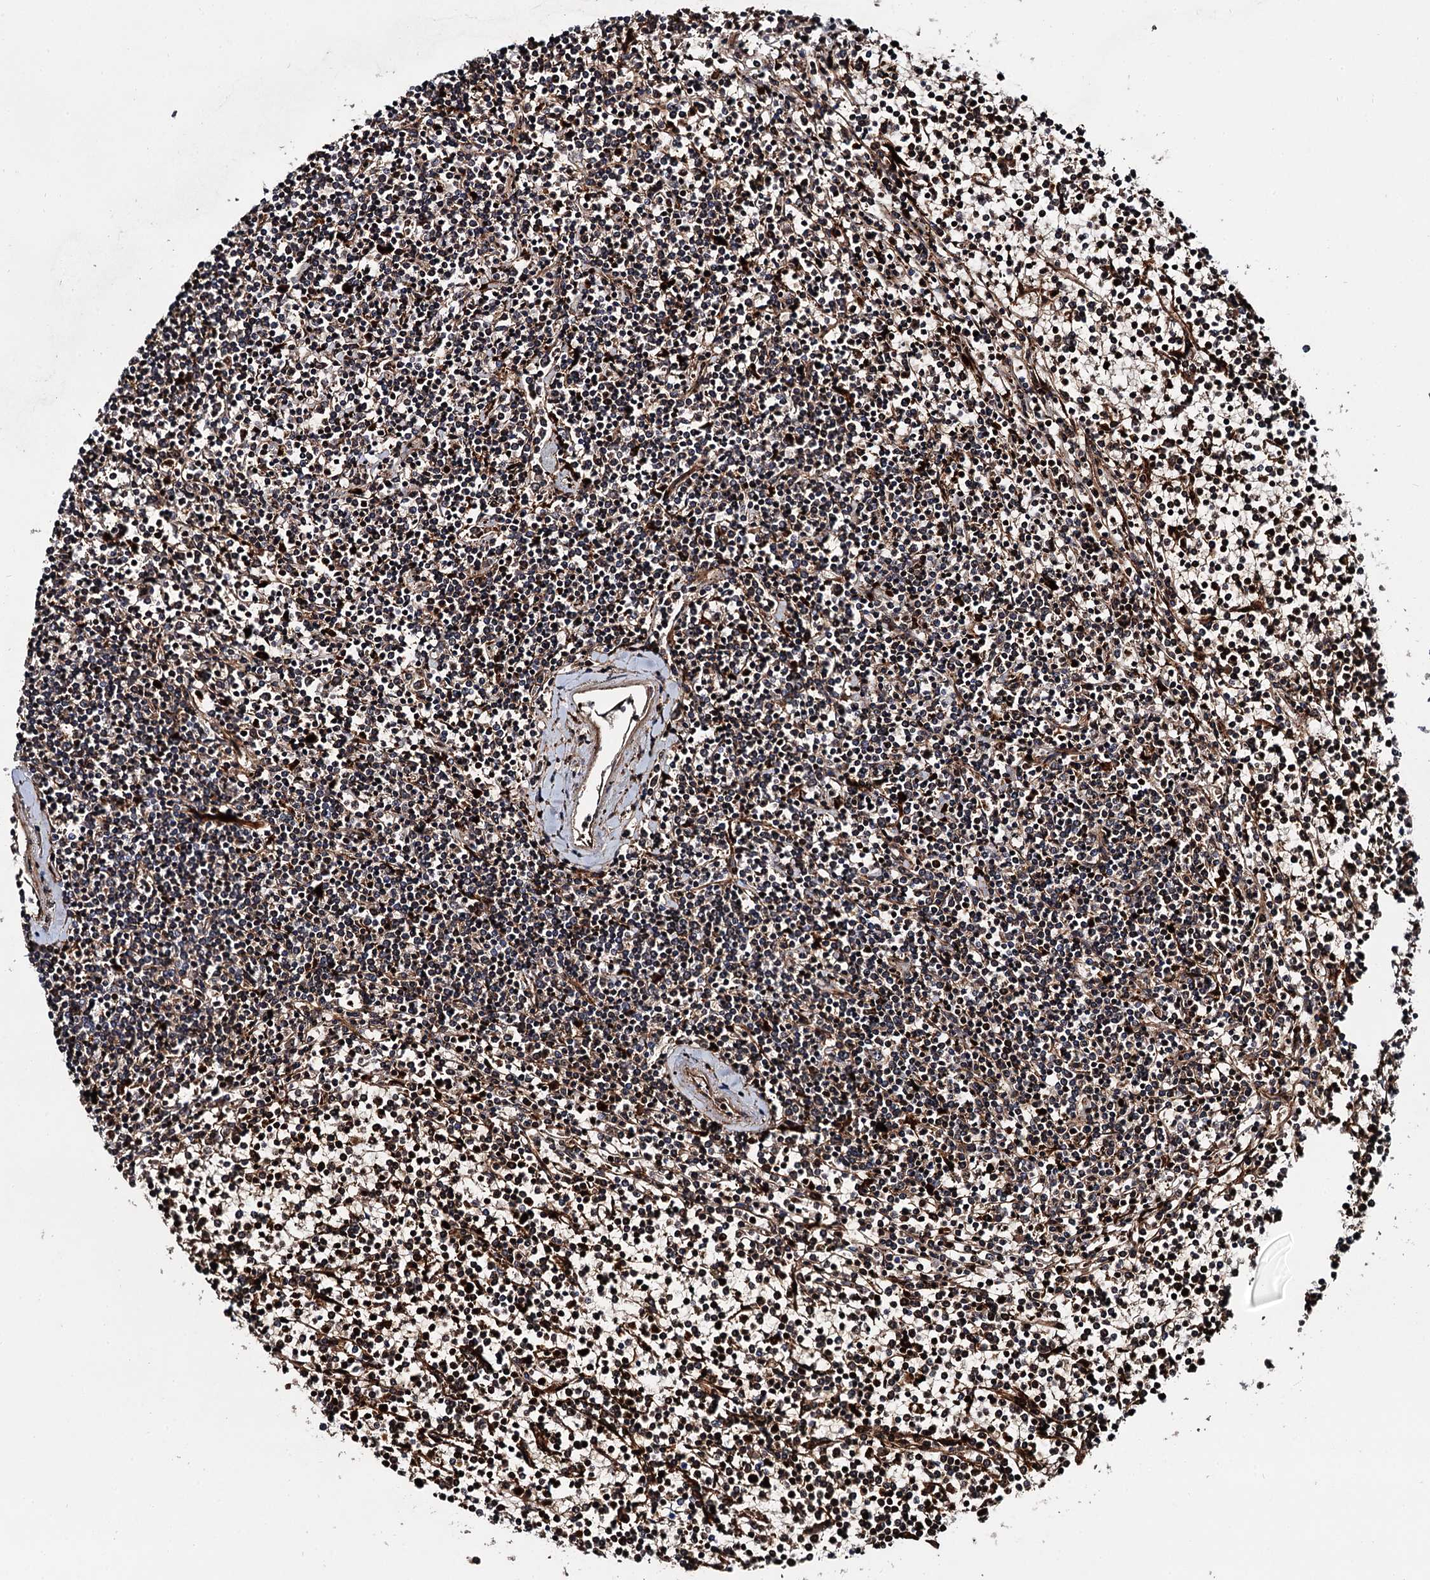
{"staining": {"intensity": "moderate", "quantity": "25%-75%", "location": "cytoplasmic/membranous"}, "tissue": "lymphoma", "cell_type": "Tumor cells", "image_type": "cancer", "snomed": [{"axis": "morphology", "description": "Malignant lymphoma, non-Hodgkin's type, Low grade"}, {"axis": "topography", "description": "Spleen"}], "caption": "IHC image of malignant lymphoma, non-Hodgkin's type (low-grade) stained for a protein (brown), which exhibits medium levels of moderate cytoplasmic/membranous expression in about 25%-75% of tumor cells.", "gene": "GBA1", "patient": {"sex": "female", "age": 19}}